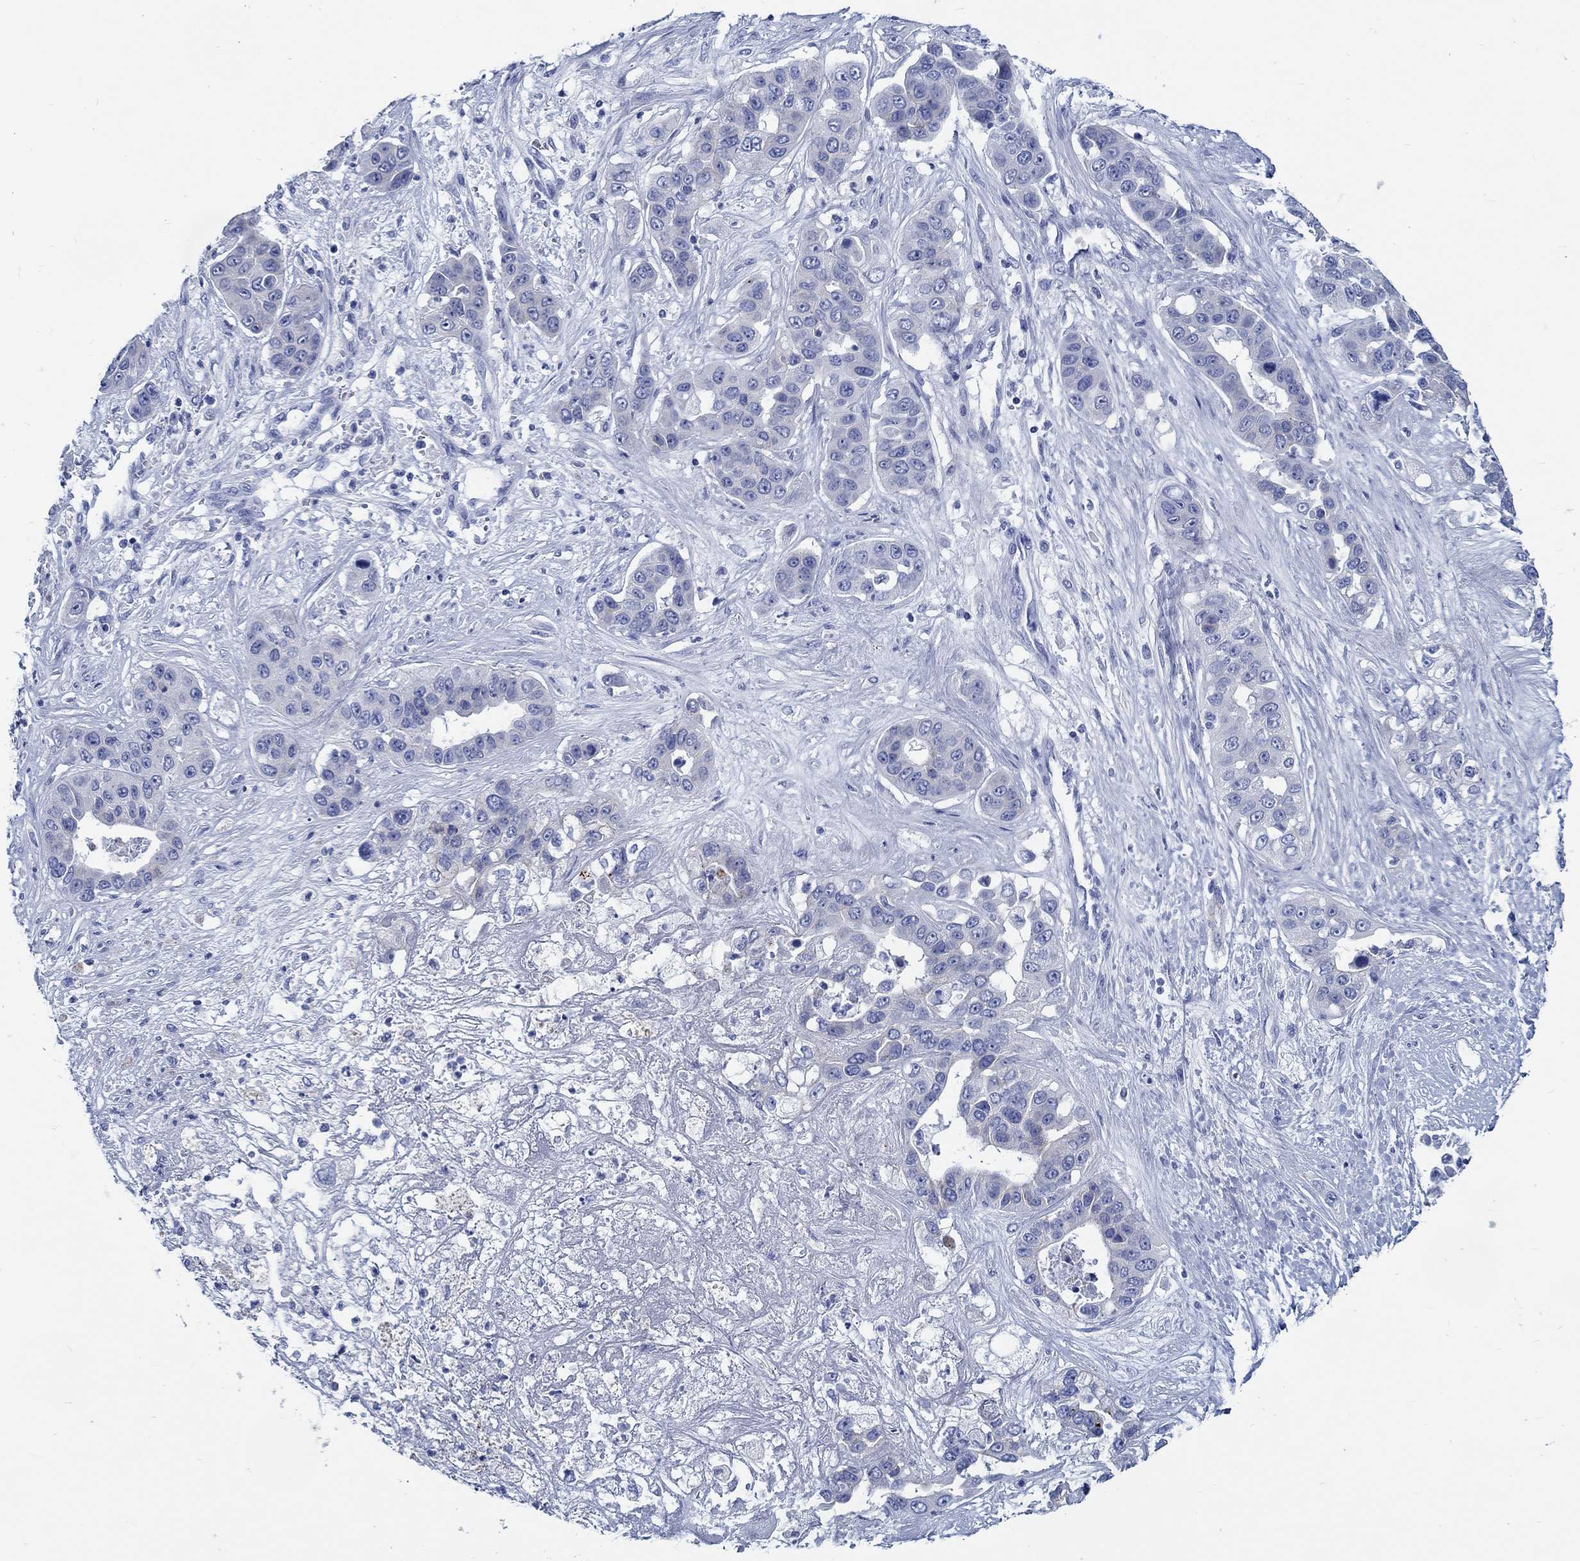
{"staining": {"intensity": "negative", "quantity": "none", "location": "none"}, "tissue": "liver cancer", "cell_type": "Tumor cells", "image_type": "cancer", "snomed": [{"axis": "morphology", "description": "Cholangiocarcinoma"}, {"axis": "topography", "description": "Liver"}], "caption": "Immunohistochemistry micrograph of neoplastic tissue: cholangiocarcinoma (liver) stained with DAB (3,3'-diaminobenzidine) displays no significant protein expression in tumor cells. (DAB (3,3'-diaminobenzidine) immunohistochemistry (IHC), high magnification).", "gene": "RD3L", "patient": {"sex": "female", "age": 52}}